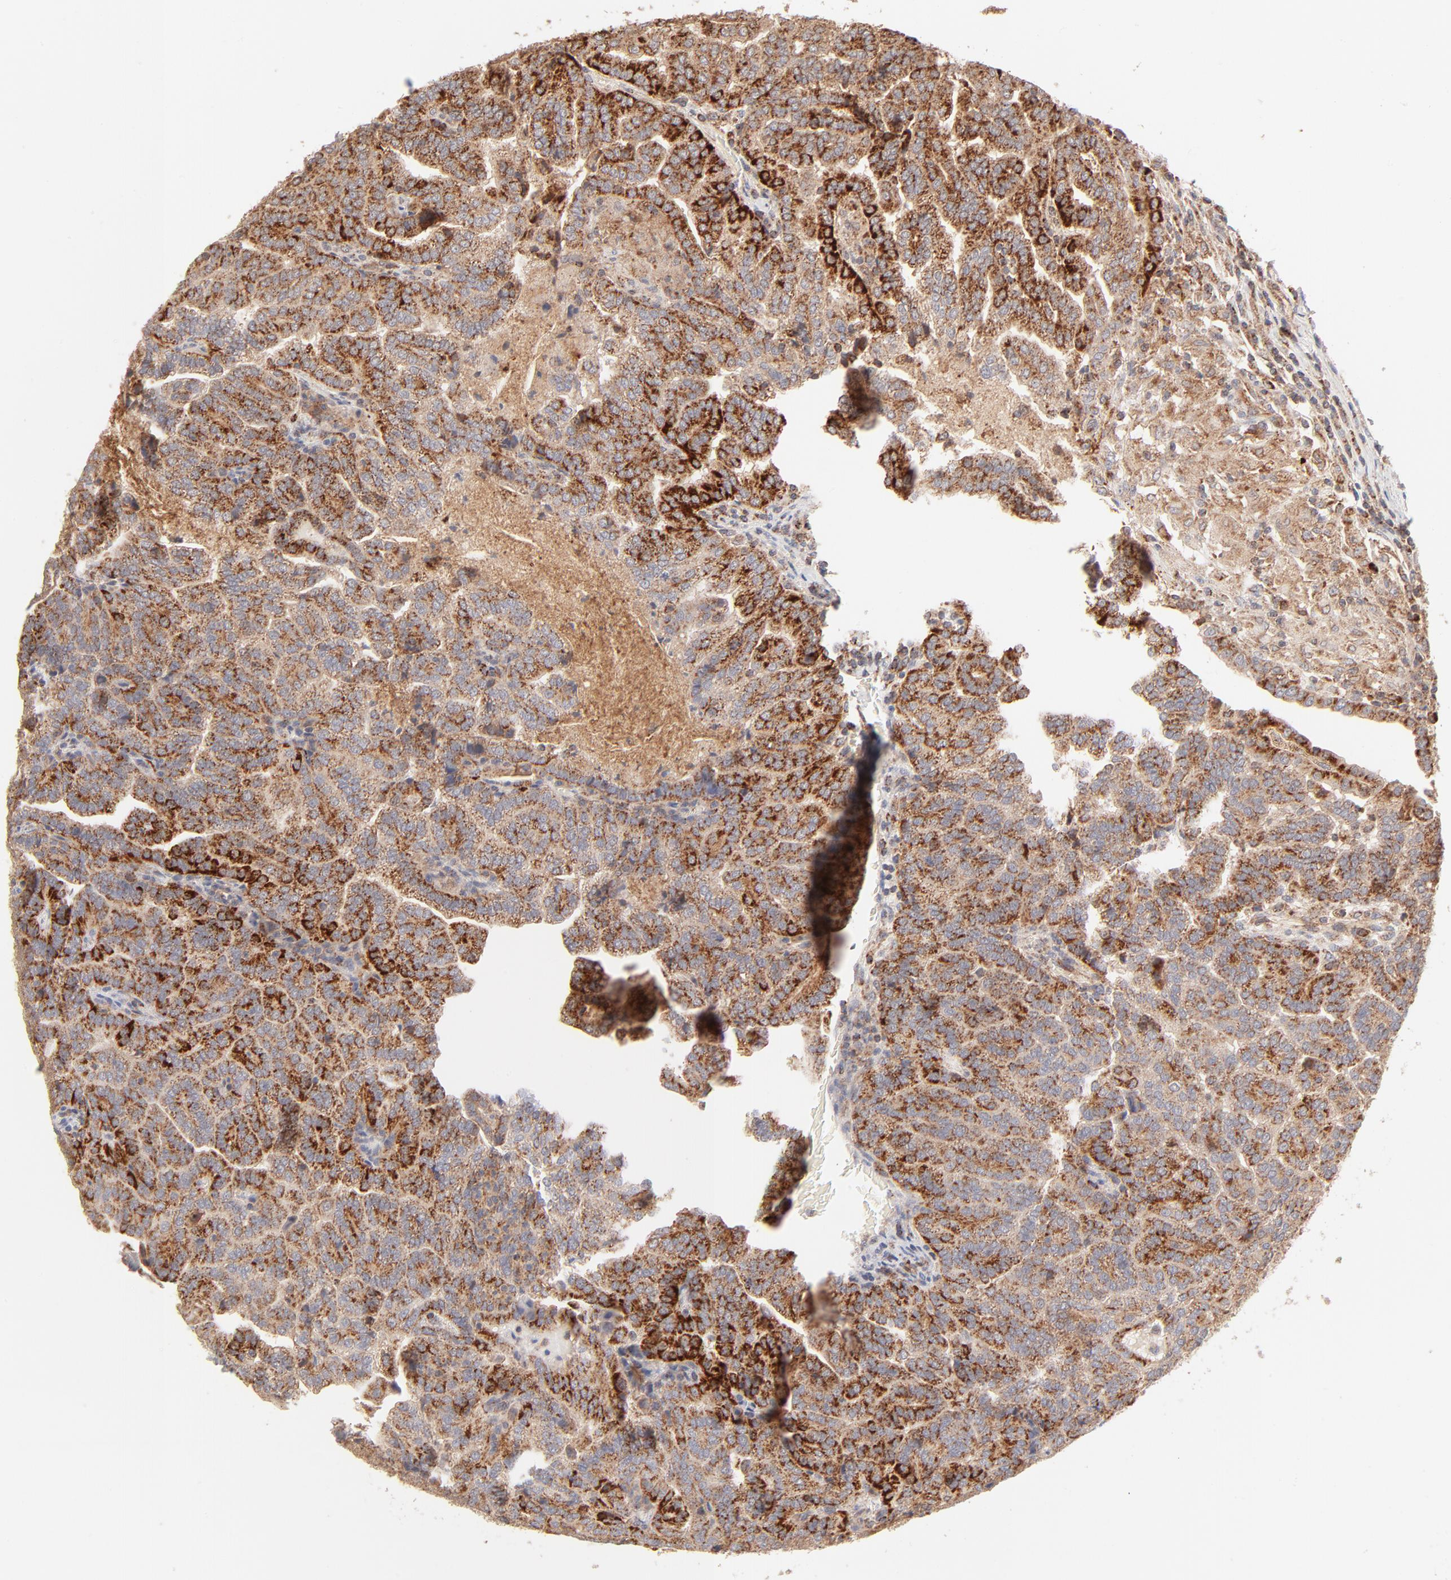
{"staining": {"intensity": "strong", "quantity": ">75%", "location": "cytoplasmic/membranous"}, "tissue": "renal cancer", "cell_type": "Tumor cells", "image_type": "cancer", "snomed": [{"axis": "morphology", "description": "Adenocarcinoma, NOS"}, {"axis": "topography", "description": "Kidney"}], "caption": "Protein expression analysis of renal cancer (adenocarcinoma) displays strong cytoplasmic/membranous expression in about >75% of tumor cells. Ihc stains the protein of interest in brown and the nuclei are stained blue.", "gene": "CSPG4", "patient": {"sex": "male", "age": 61}}